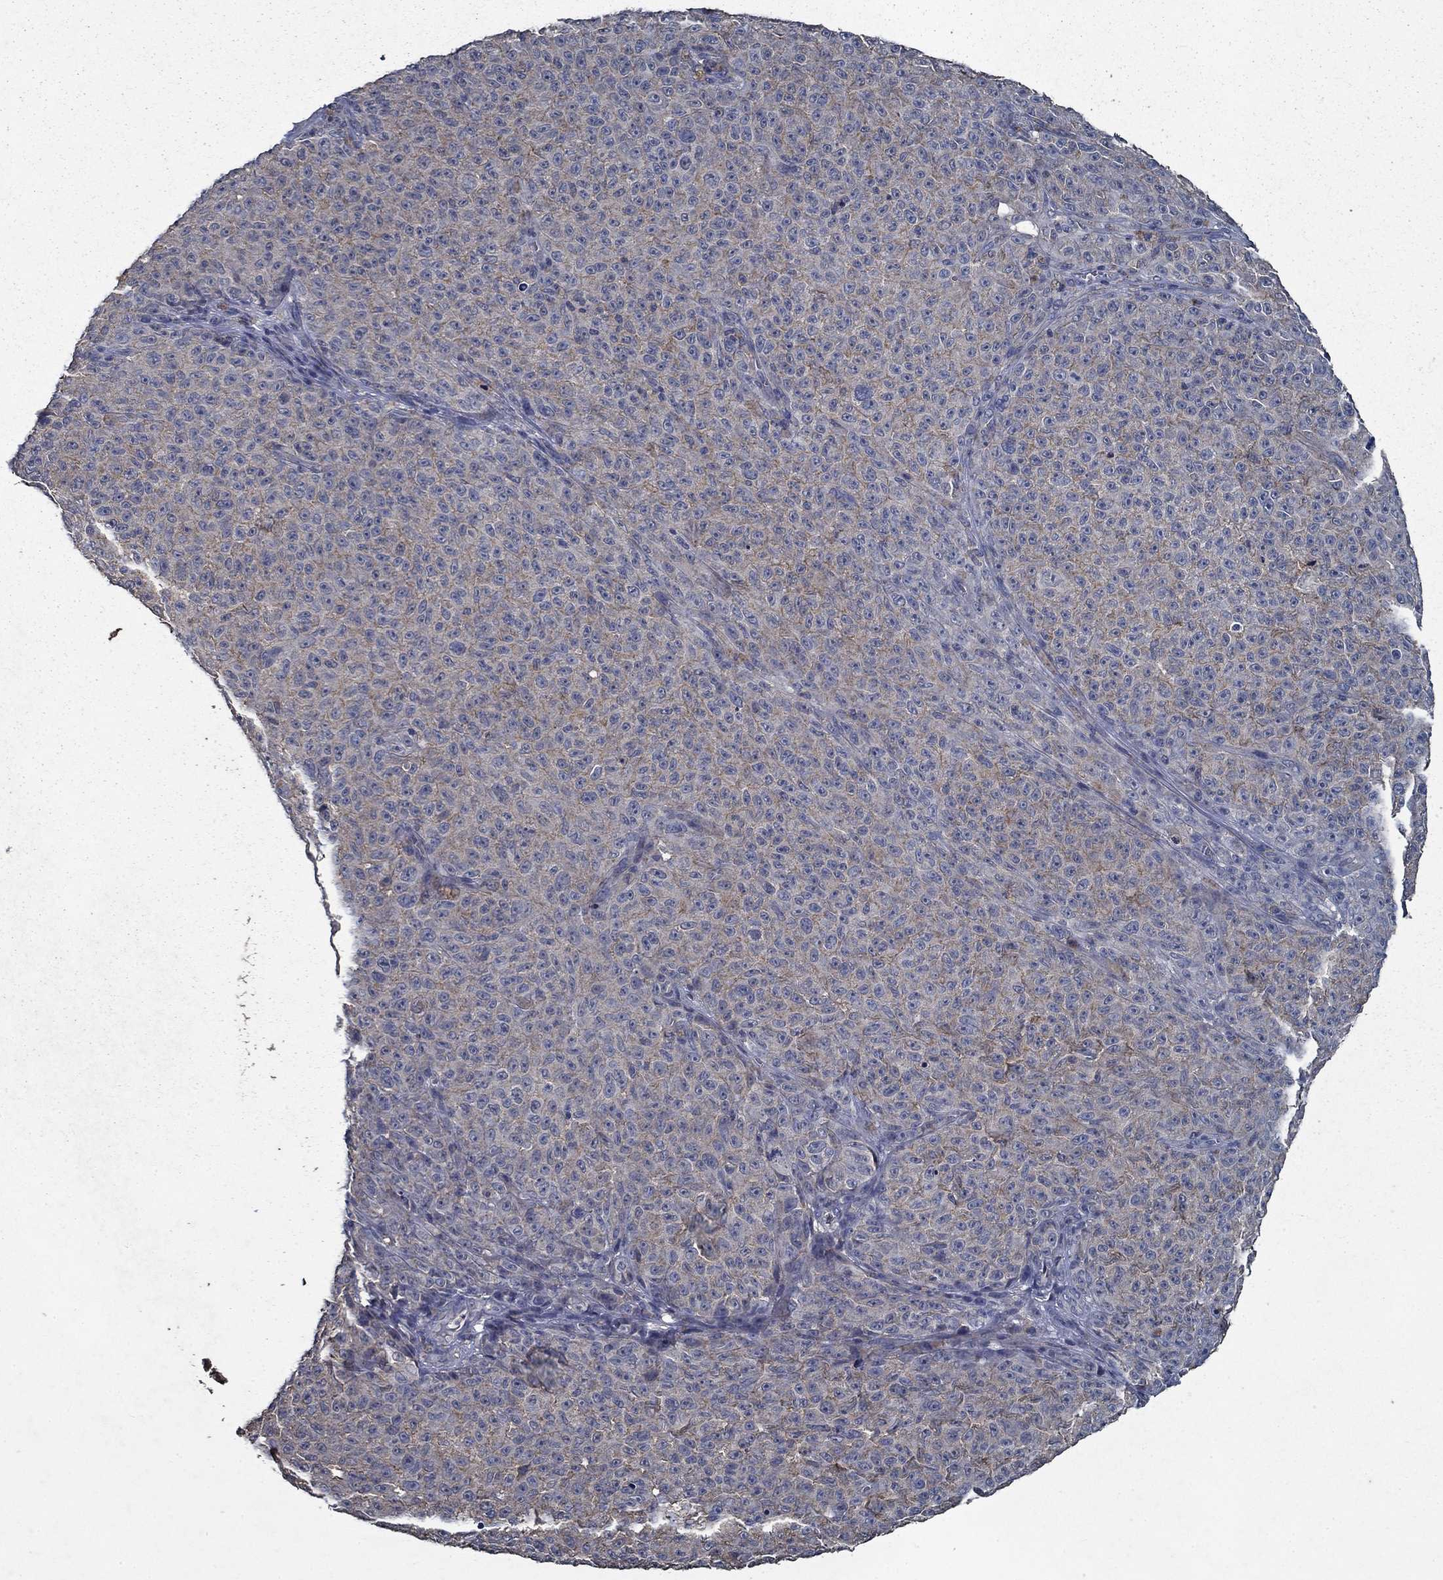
{"staining": {"intensity": "weak", "quantity": "25%-75%", "location": "cytoplasmic/membranous"}, "tissue": "melanoma", "cell_type": "Tumor cells", "image_type": "cancer", "snomed": [{"axis": "morphology", "description": "Malignant melanoma, NOS"}, {"axis": "topography", "description": "Skin"}], "caption": "Weak cytoplasmic/membranous positivity is appreciated in approximately 25%-75% of tumor cells in melanoma.", "gene": "SLC44A1", "patient": {"sex": "female", "age": 82}}